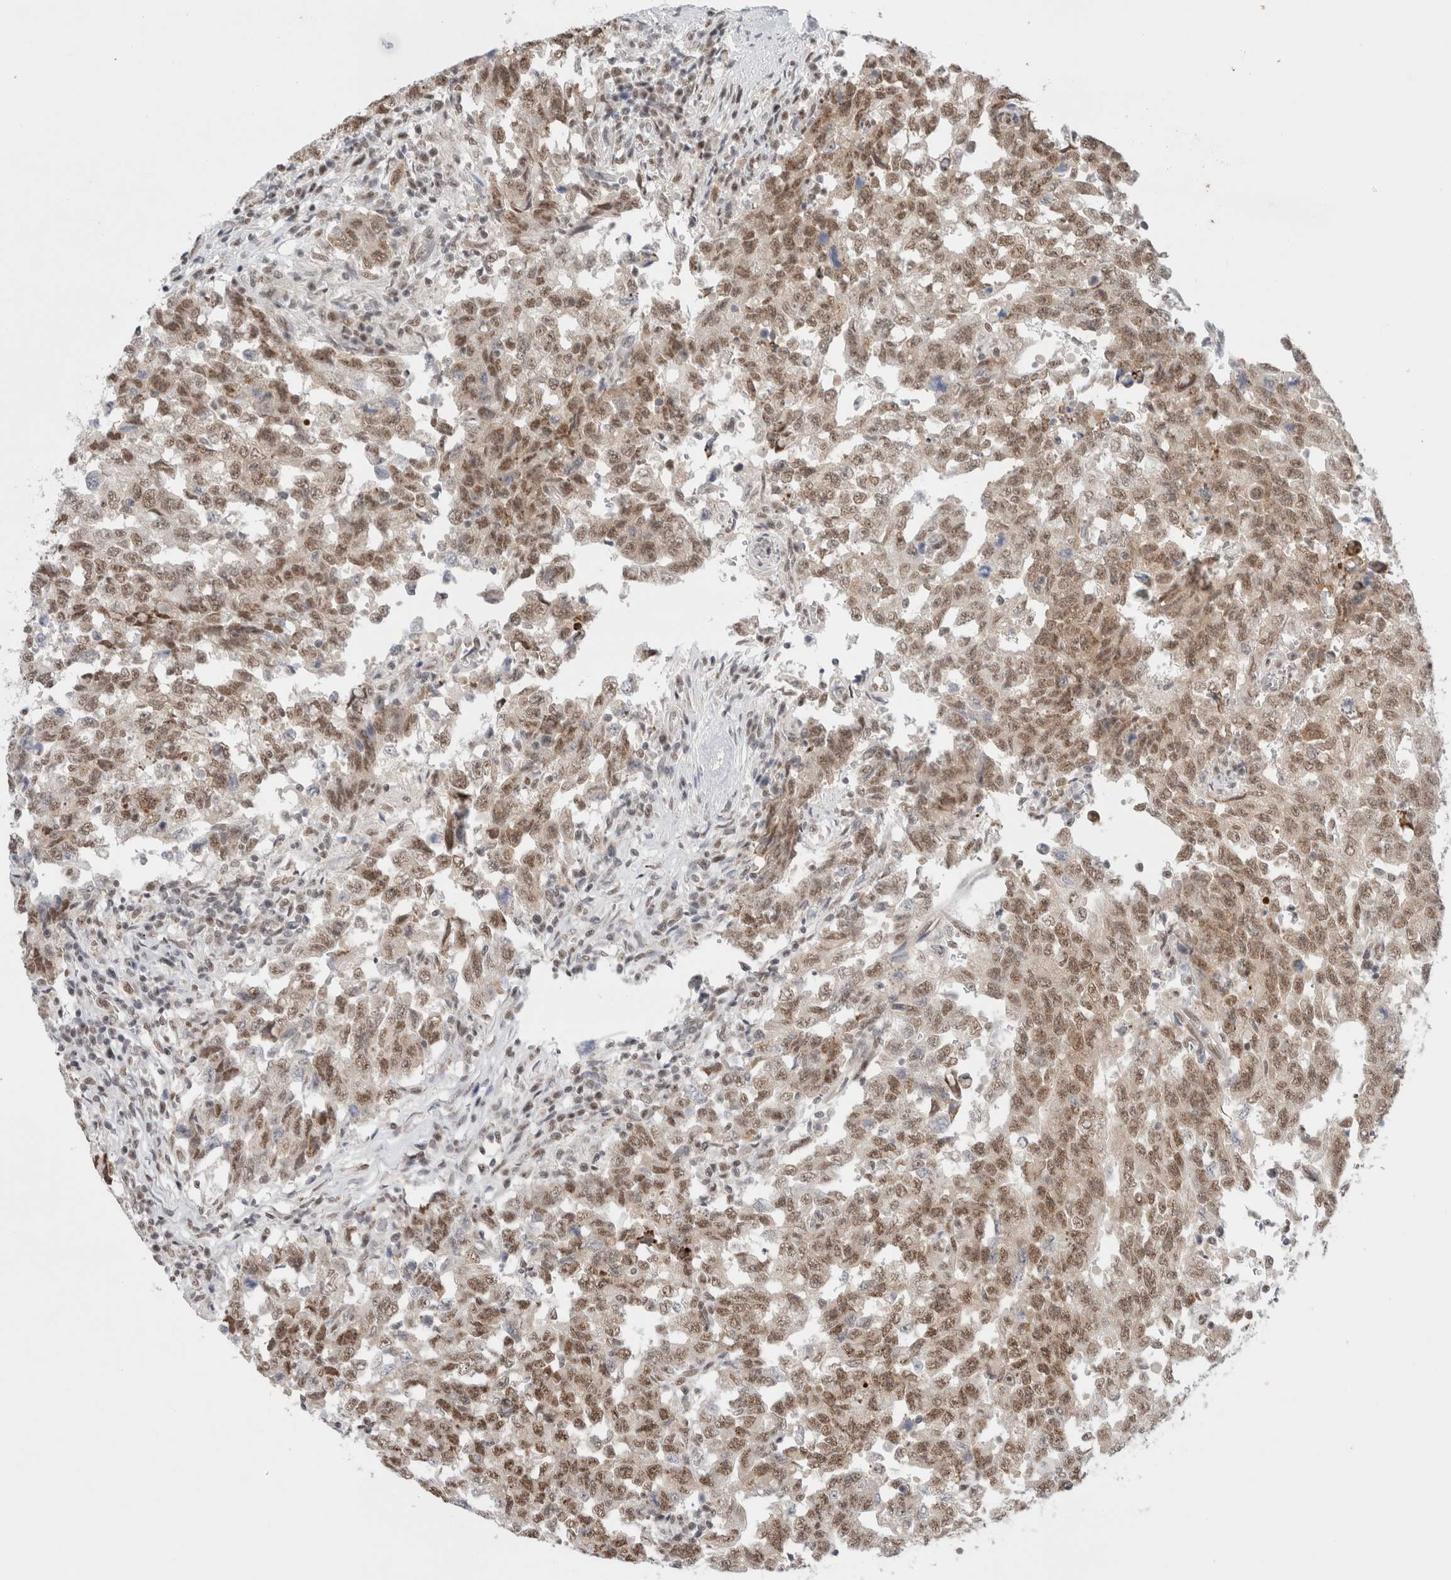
{"staining": {"intensity": "moderate", "quantity": ">75%", "location": "nuclear"}, "tissue": "testis cancer", "cell_type": "Tumor cells", "image_type": "cancer", "snomed": [{"axis": "morphology", "description": "Carcinoma, Embryonal, NOS"}, {"axis": "topography", "description": "Testis"}], "caption": "Protein analysis of testis cancer (embryonal carcinoma) tissue reveals moderate nuclear staining in approximately >75% of tumor cells. (DAB IHC with brightfield microscopy, high magnification).", "gene": "TRMT12", "patient": {"sex": "male", "age": 26}}